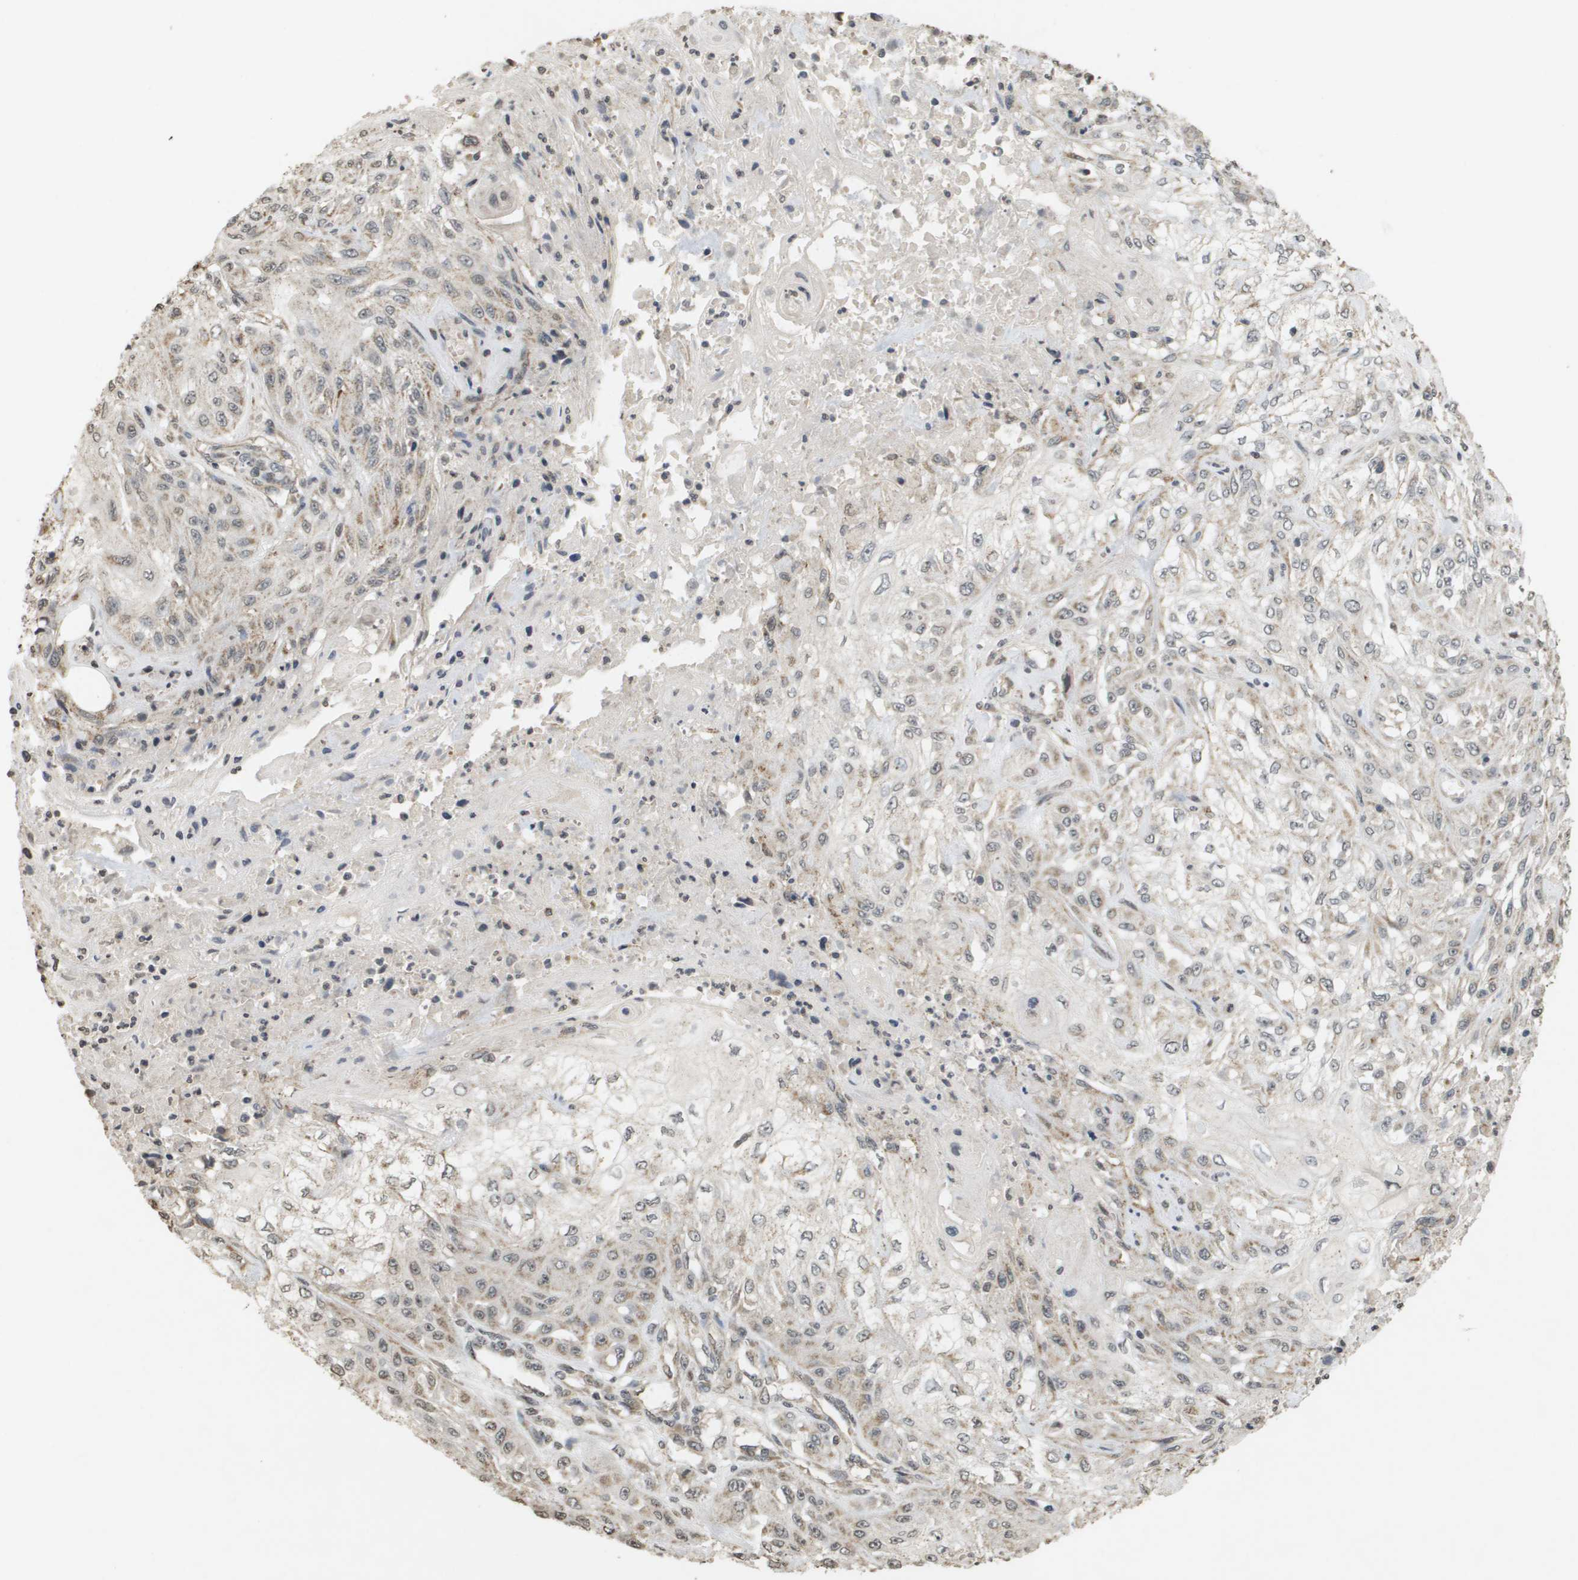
{"staining": {"intensity": "weak", "quantity": "25%-75%", "location": "cytoplasmic/membranous"}, "tissue": "skin cancer", "cell_type": "Tumor cells", "image_type": "cancer", "snomed": [{"axis": "morphology", "description": "Squamous cell carcinoma, NOS"}, {"axis": "morphology", "description": "Squamous cell carcinoma, metastatic, NOS"}, {"axis": "topography", "description": "Skin"}, {"axis": "topography", "description": "Lymph node"}], "caption": "Immunohistochemical staining of skin squamous cell carcinoma exhibits weak cytoplasmic/membranous protein positivity in about 25%-75% of tumor cells. (DAB (3,3'-diaminobenzidine) = brown stain, brightfield microscopy at high magnification).", "gene": "RAB21", "patient": {"sex": "male", "age": 75}}